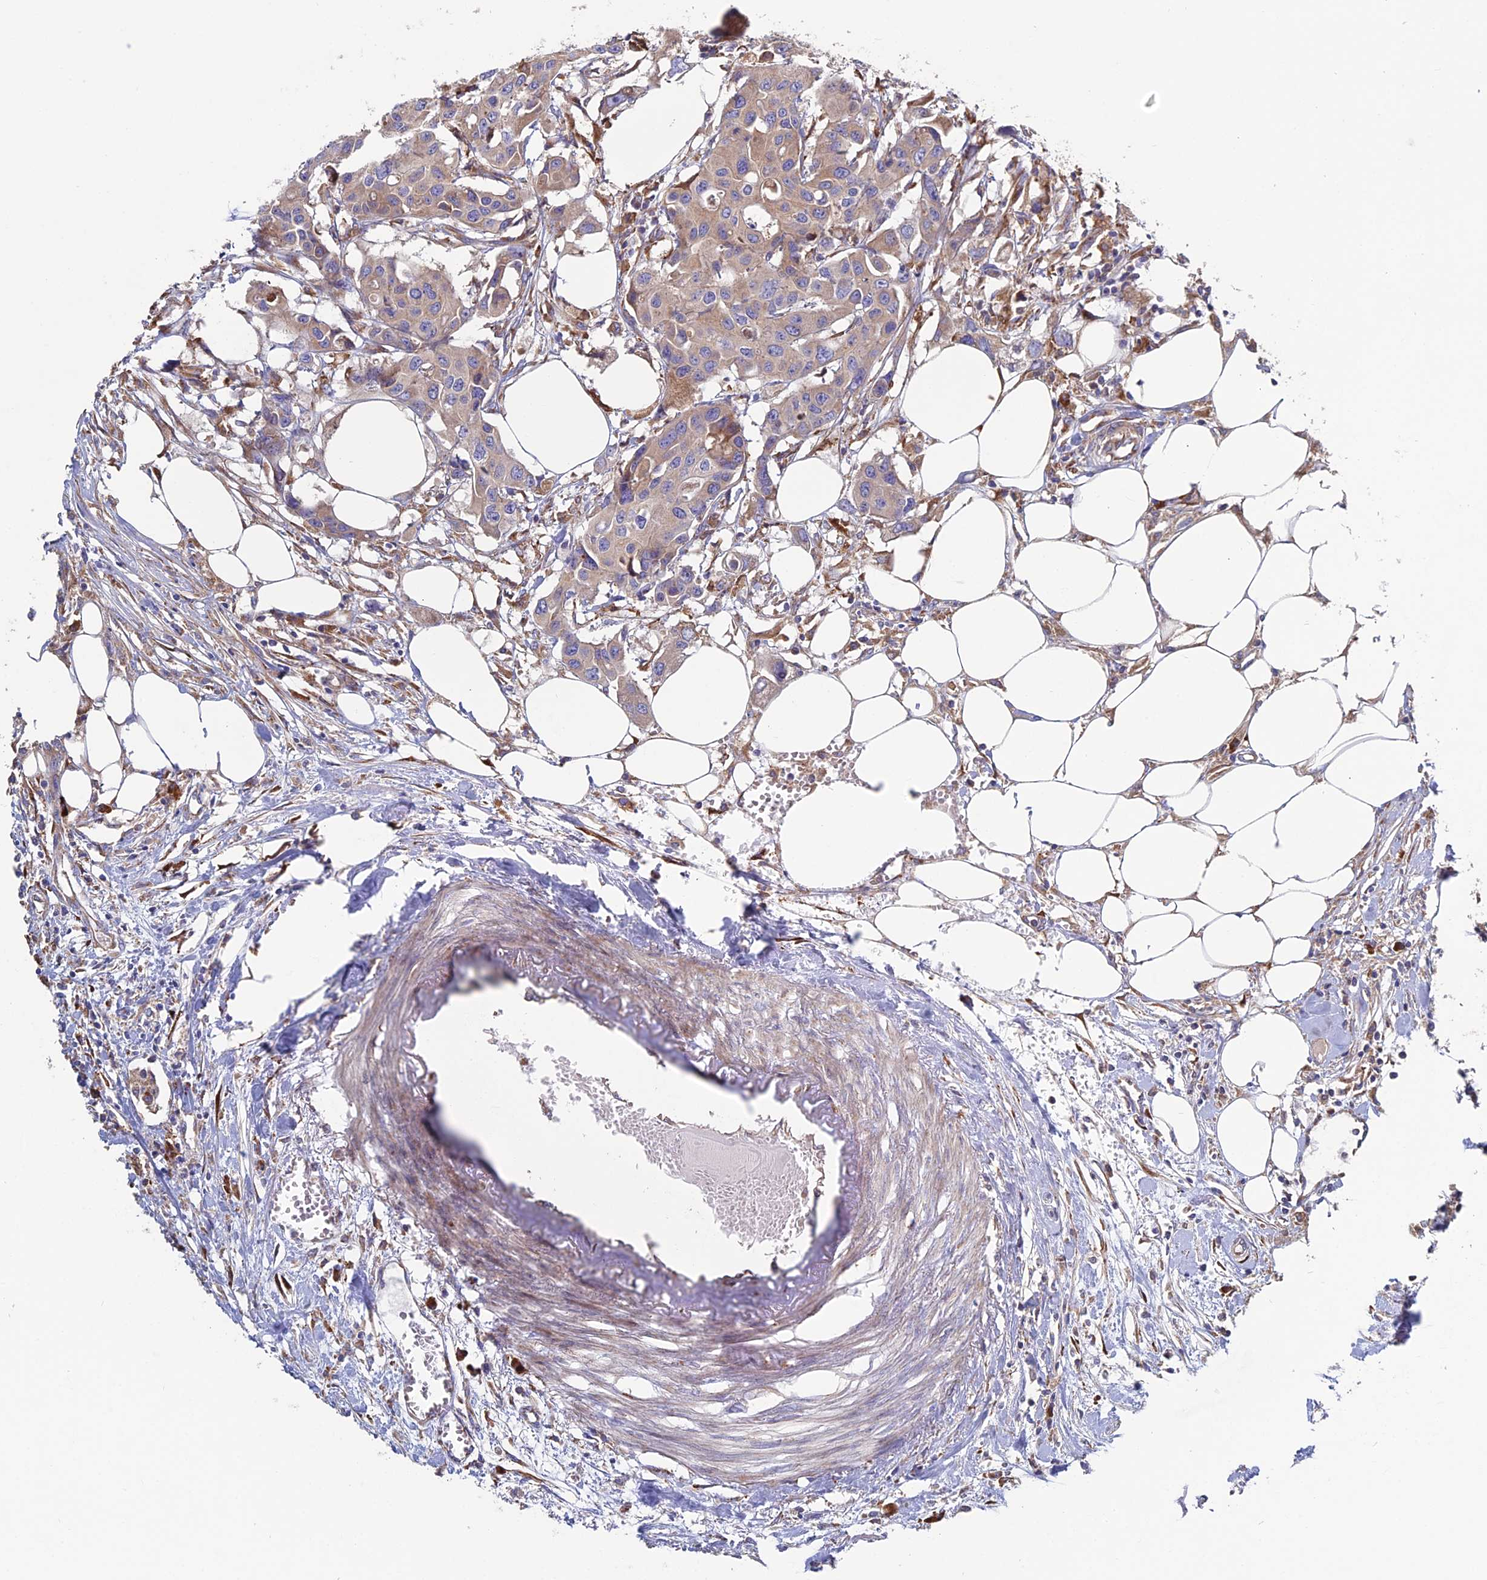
{"staining": {"intensity": "weak", "quantity": ">75%", "location": "cytoplasmic/membranous"}, "tissue": "colorectal cancer", "cell_type": "Tumor cells", "image_type": "cancer", "snomed": [{"axis": "morphology", "description": "Adenocarcinoma, NOS"}, {"axis": "topography", "description": "Colon"}], "caption": "This micrograph shows colorectal adenocarcinoma stained with immunohistochemistry to label a protein in brown. The cytoplasmic/membranous of tumor cells show weak positivity for the protein. Nuclei are counter-stained blue.", "gene": "CLCN3", "patient": {"sex": "male", "age": 77}}